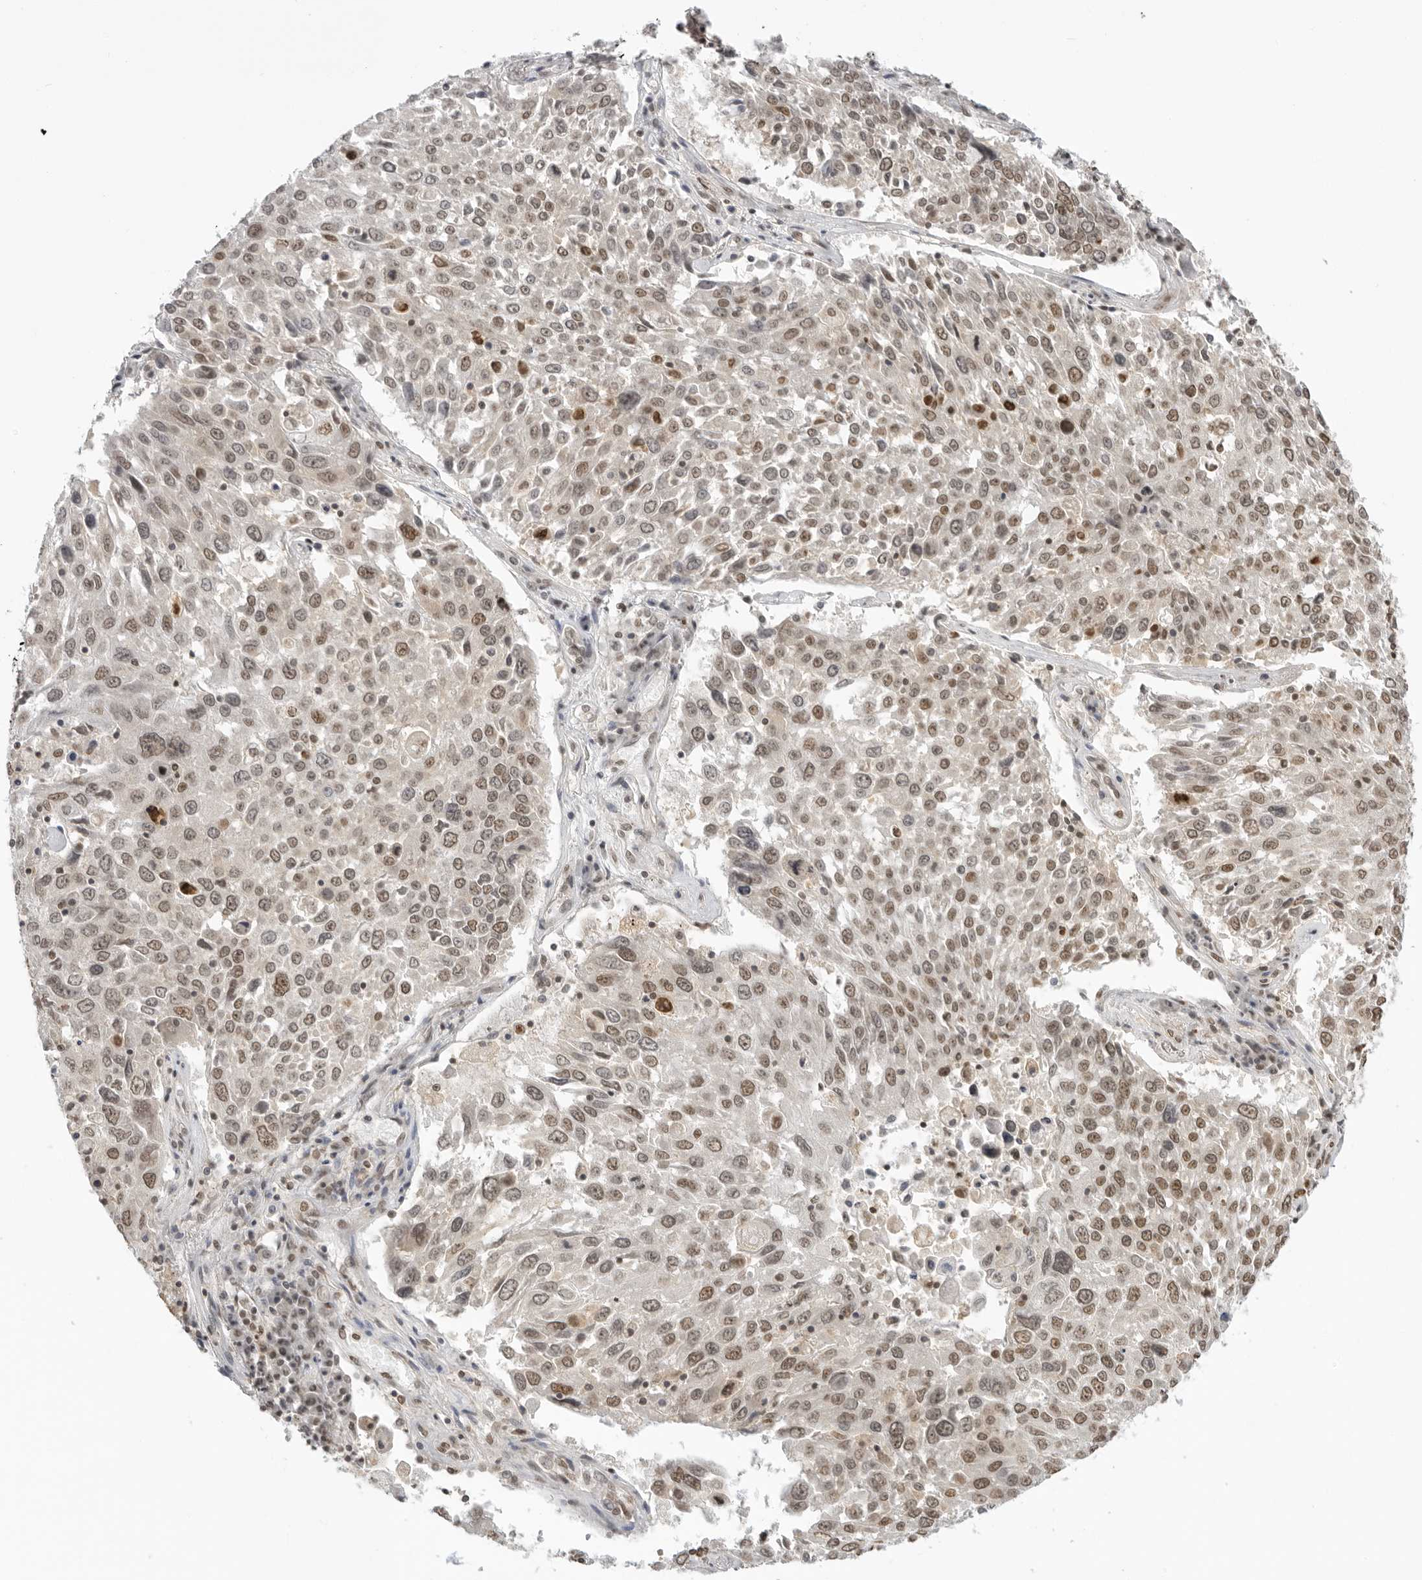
{"staining": {"intensity": "moderate", "quantity": ">75%", "location": "nuclear"}, "tissue": "lung cancer", "cell_type": "Tumor cells", "image_type": "cancer", "snomed": [{"axis": "morphology", "description": "Squamous cell carcinoma, NOS"}, {"axis": "topography", "description": "Lung"}], "caption": "Immunohistochemistry of human lung cancer displays medium levels of moderate nuclear staining in about >75% of tumor cells. Nuclei are stained in blue.", "gene": "RPA2", "patient": {"sex": "male", "age": 65}}